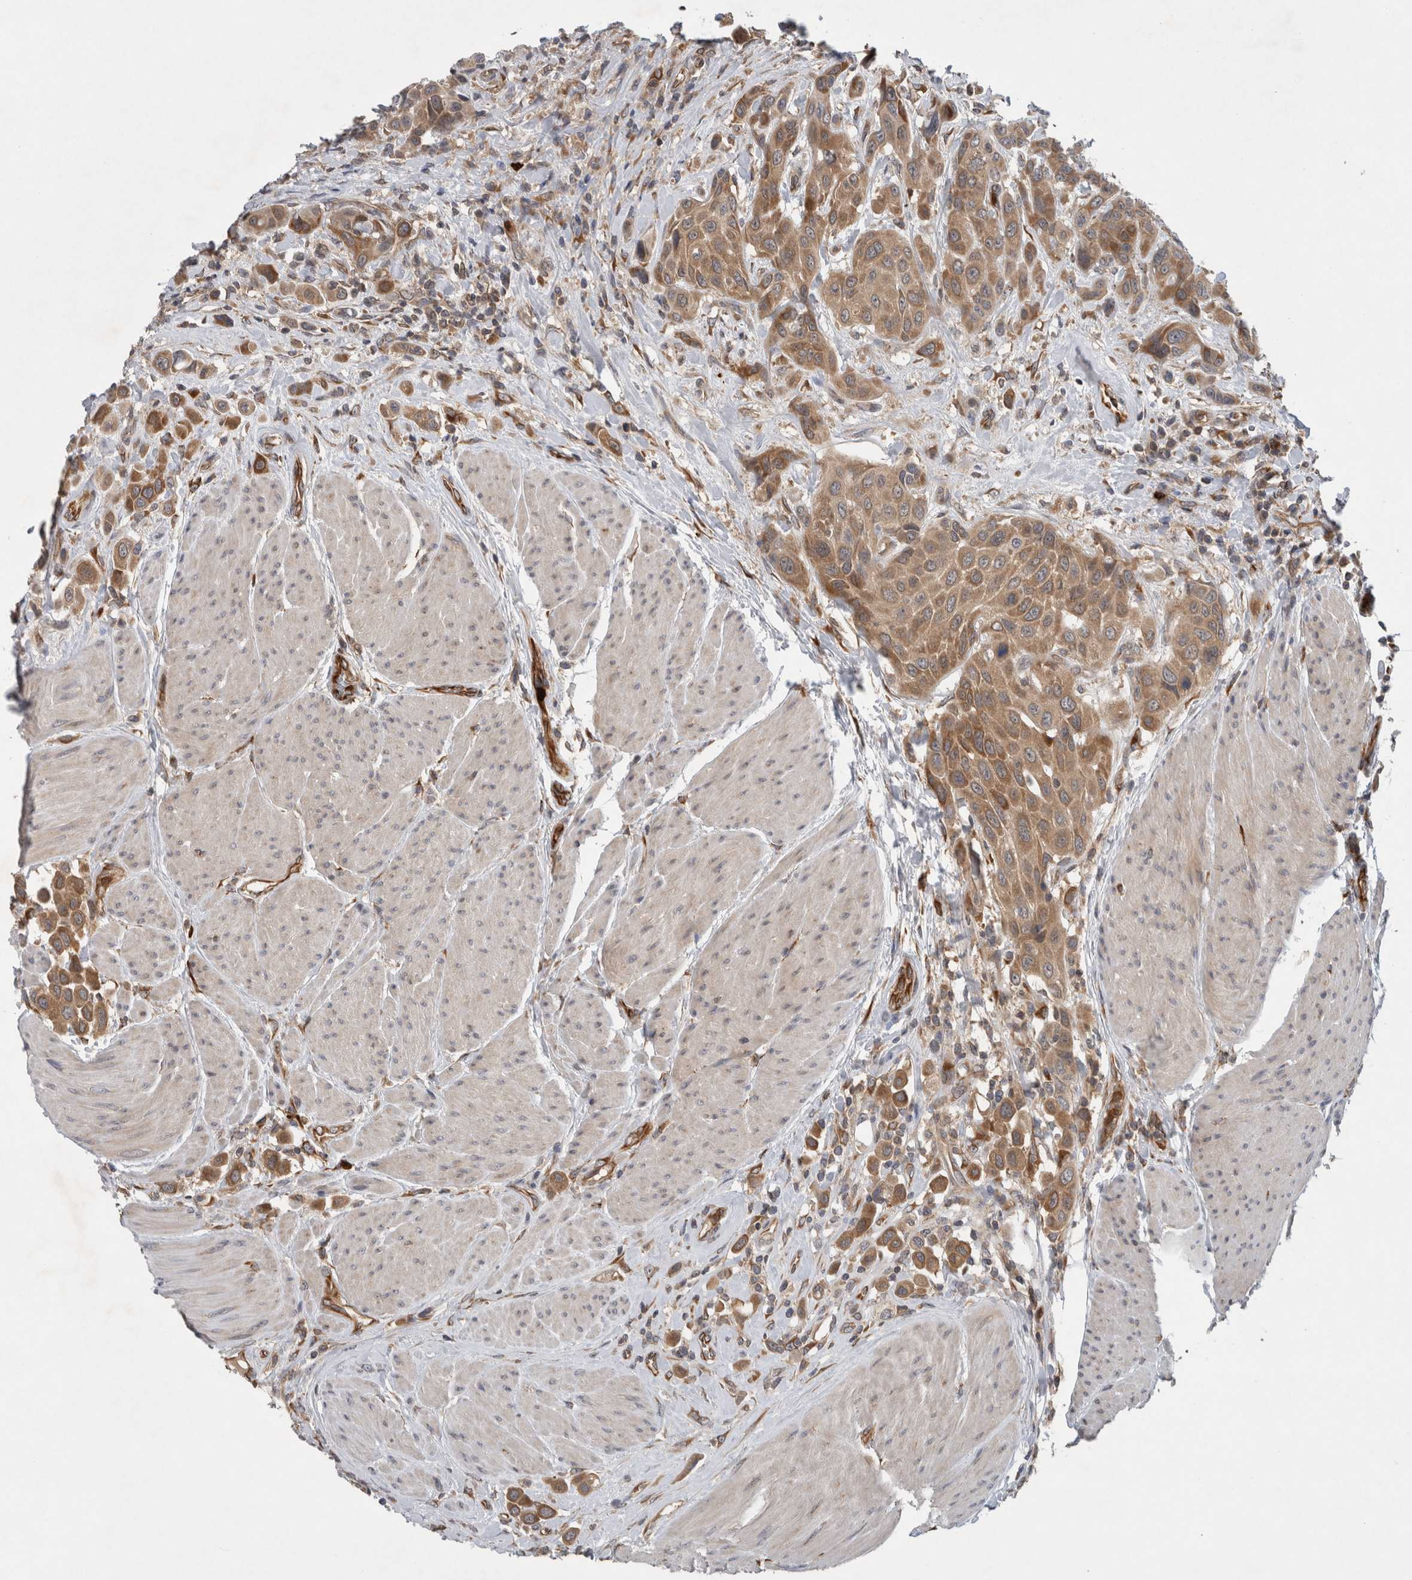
{"staining": {"intensity": "moderate", "quantity": ">75%", "location": "cytoplasmic/membranous"}, "tissue": "urothelial cancer", "cell_type": "Tumor cells", "image_type": "cancer", "snomed": [{"axis": "morphology", "description": "Urothelial carcinoma, High grade"}, {"axis": "topography", "description": "Urinary bladder"}], "caption": "This is an image of immunohistochemistry (IHC) staining of urothelial cancer, which shows moderate staining in the cytoplasmic/membranous of tumor cells.", "gene": "PDCD2", "patient": {"sex": "male", "age": 50}}